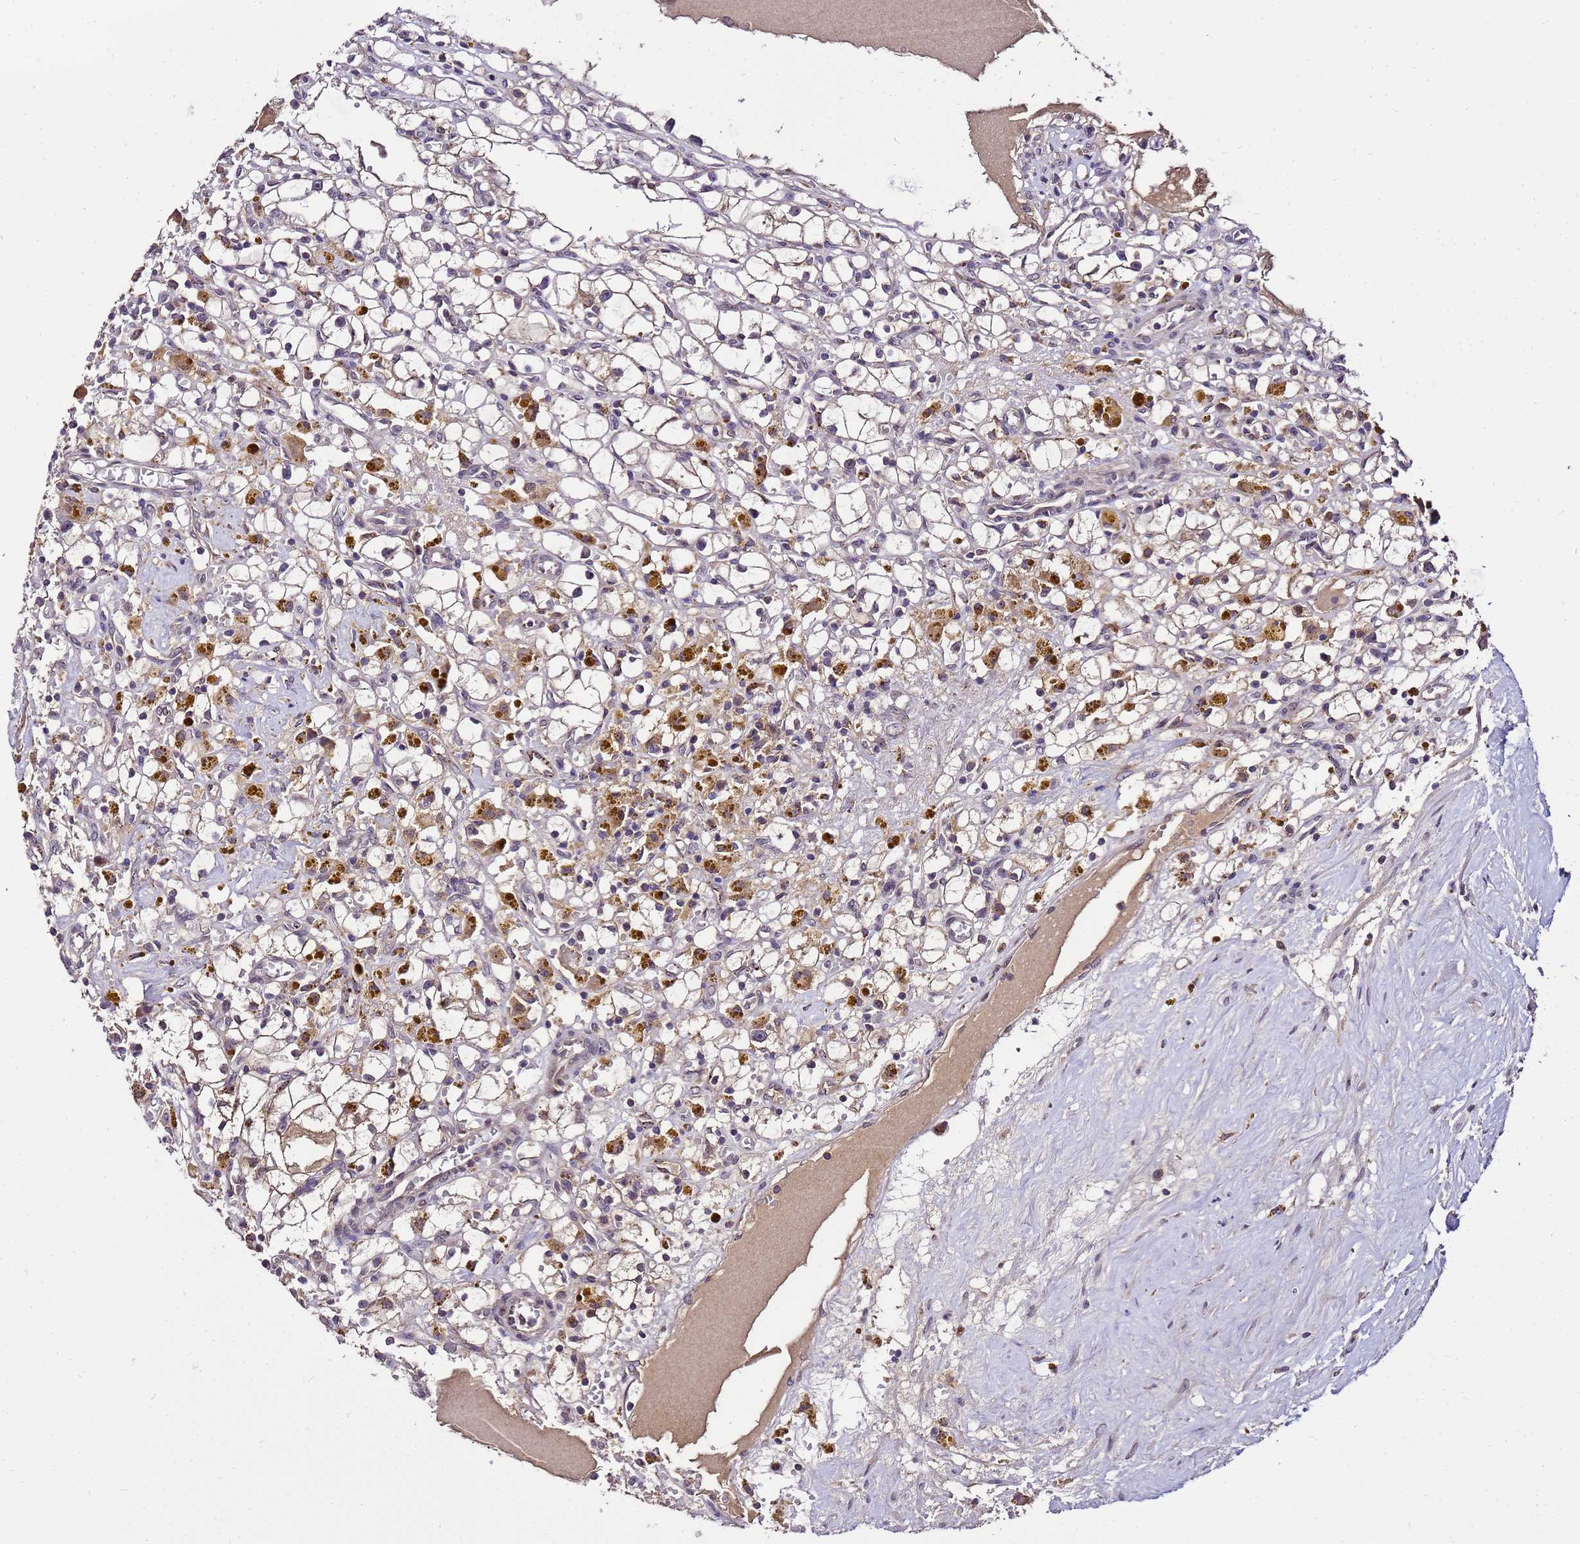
{"staining": {"intensity": "weak", "quantity": "25%-75%", "location": "cytoplasmic/membranous"}, "tissue": "renal cancer", "cell_type": "Tumor cells", "image_type": "cancer", "snomed": [{"axis": "morphology", "description": "Adenocarcinoma, NOS"}, {"axis": "topography", "description": "Kidney"}], "caption": "IHC (DAB (3,3'-diaminobenzidine)) staining of human renal cancer (adenocarcinoma) reveals weak cytoplasmic/membranous protein positivity in about 25%-75% of tumor cells.", "gene": "ZNF329", "patient": {"sex": "male", "age": 56}}